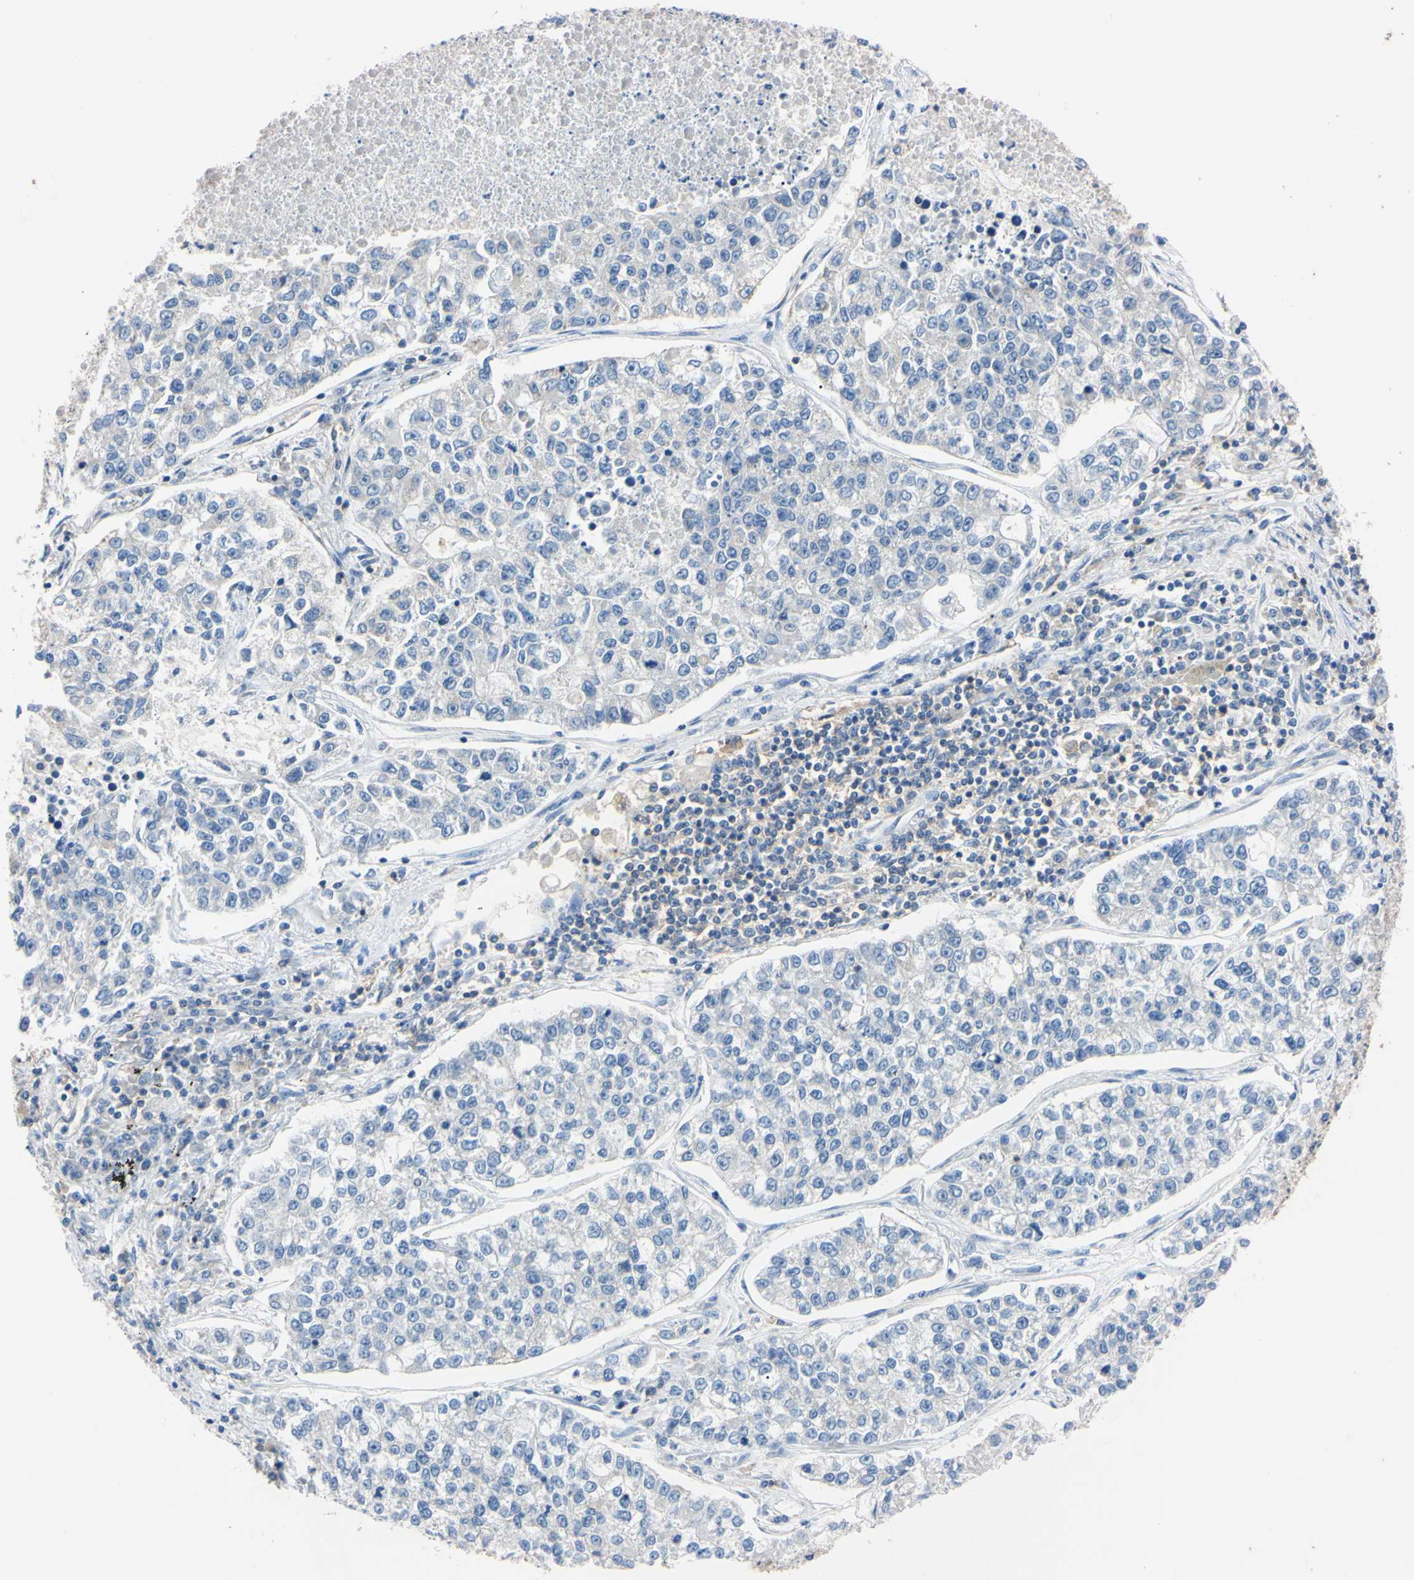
{"staining": {"intensity": "negative", "quantity": "none", "location": "none"}, "tissue": "lung cancer", "cell_type": "Tumor cells", "image_type": "cancer", "snomed": [{"axis": "morphology", "description": "Adenocarcinoma, NOS"}, {"axis": "topography", "description": "Lung"}], "caption": "There is no significant expression in tumor cells of adenocarcinoma (lung).", "gene": "PNKD", "patient": {"sex": "male", "age": 49}}